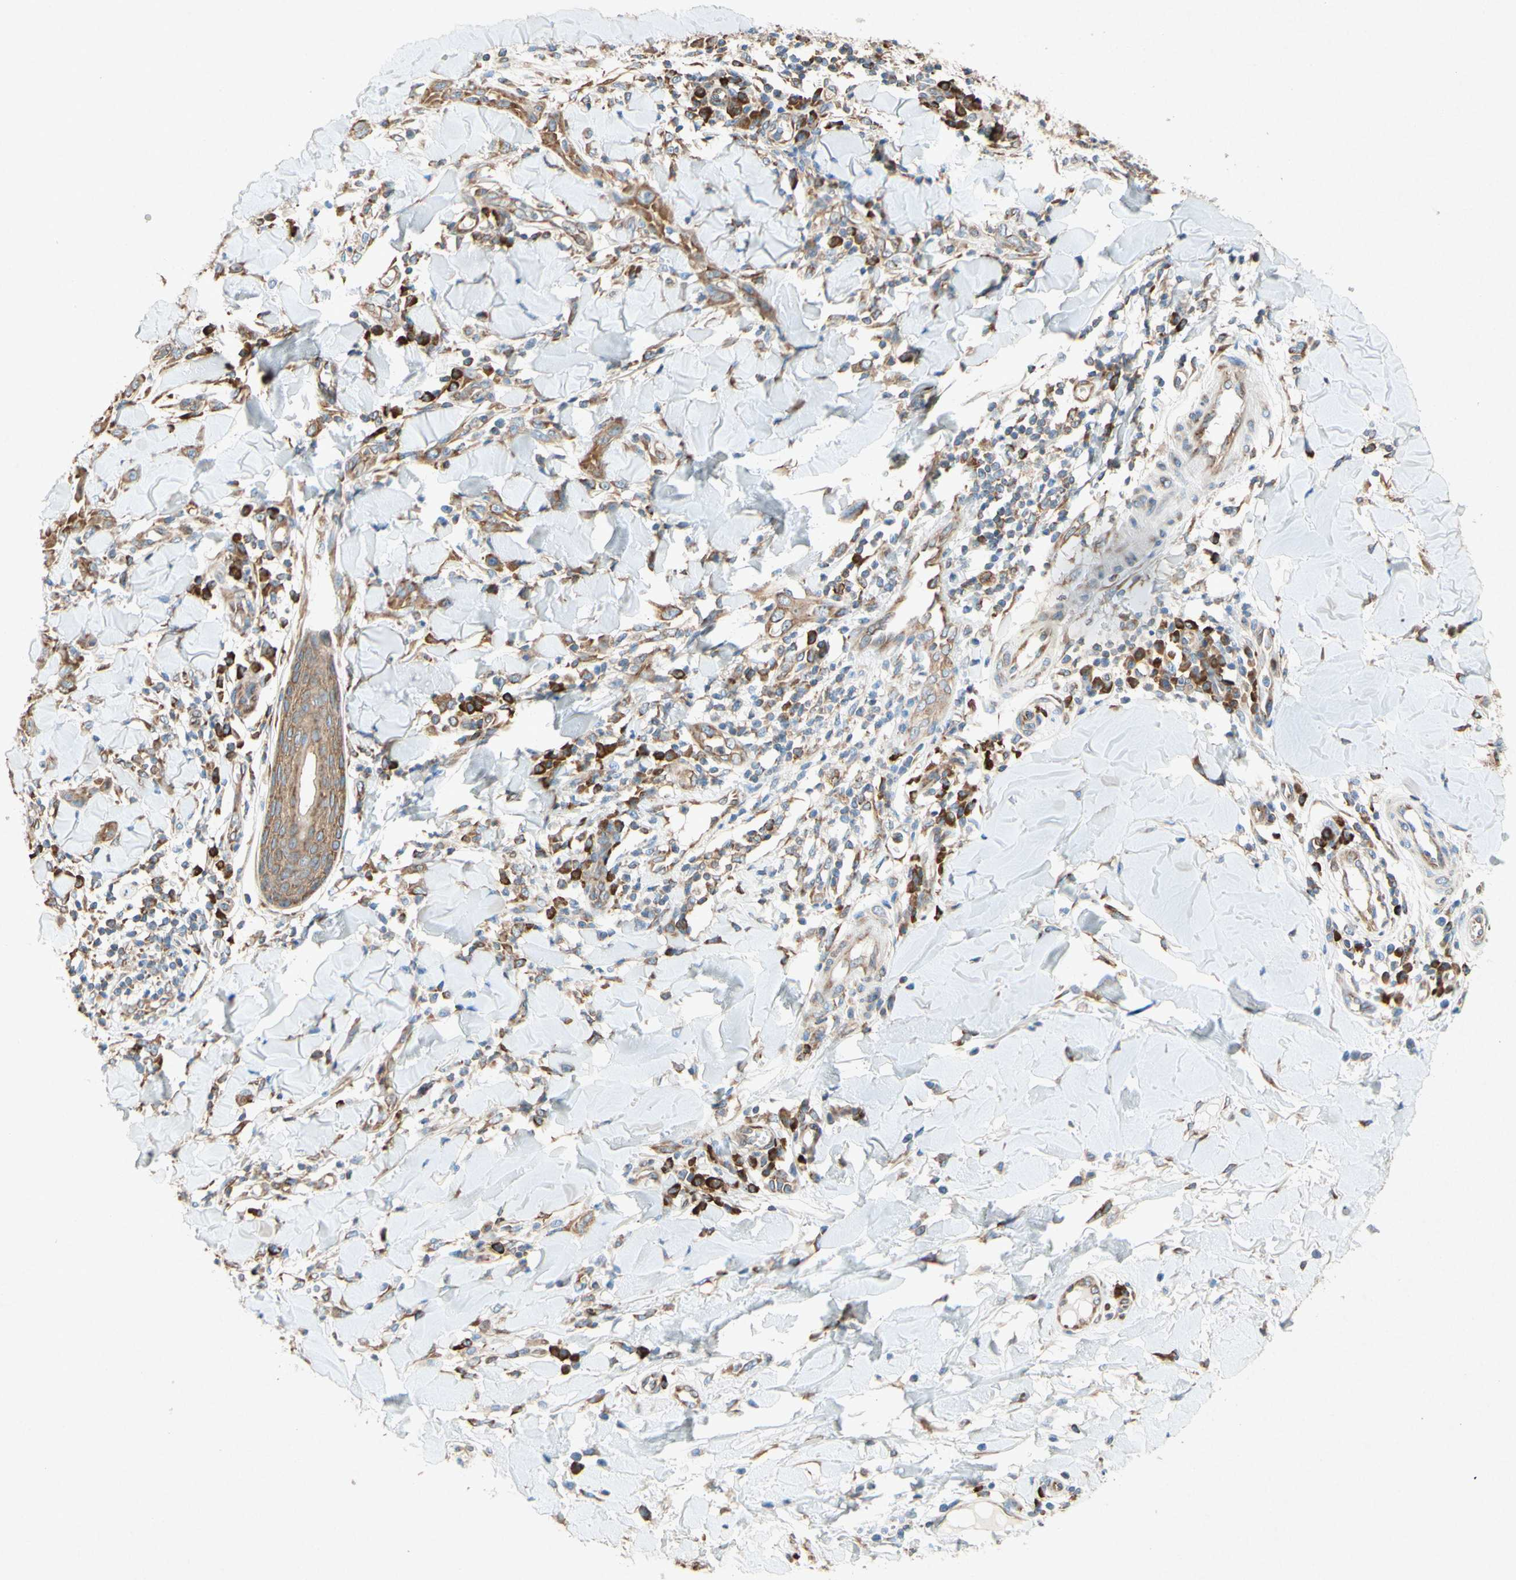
{"staining": {"intensity": "moderate", "quantity": ">75%", "location": "cytoplasmic/membranous"}, "tissue": "skin cancer", "cell_type": "Tumor cells", "image_type": "cancer", "snomed": [{"axis": "morphology", "description": "Squamous cell carcinoma, NOS"}, {"axis": "topography", "description": "Skin"}], "caption": "A high-resolution image shows IHC staining of squamous cell carcinoma (skin), which demonstrates moderate cytoplasmic/membranous expression in about >75% of tumor cells.", "gene": "PABPC1", "patient": {"sex": "male", "age": 24}}